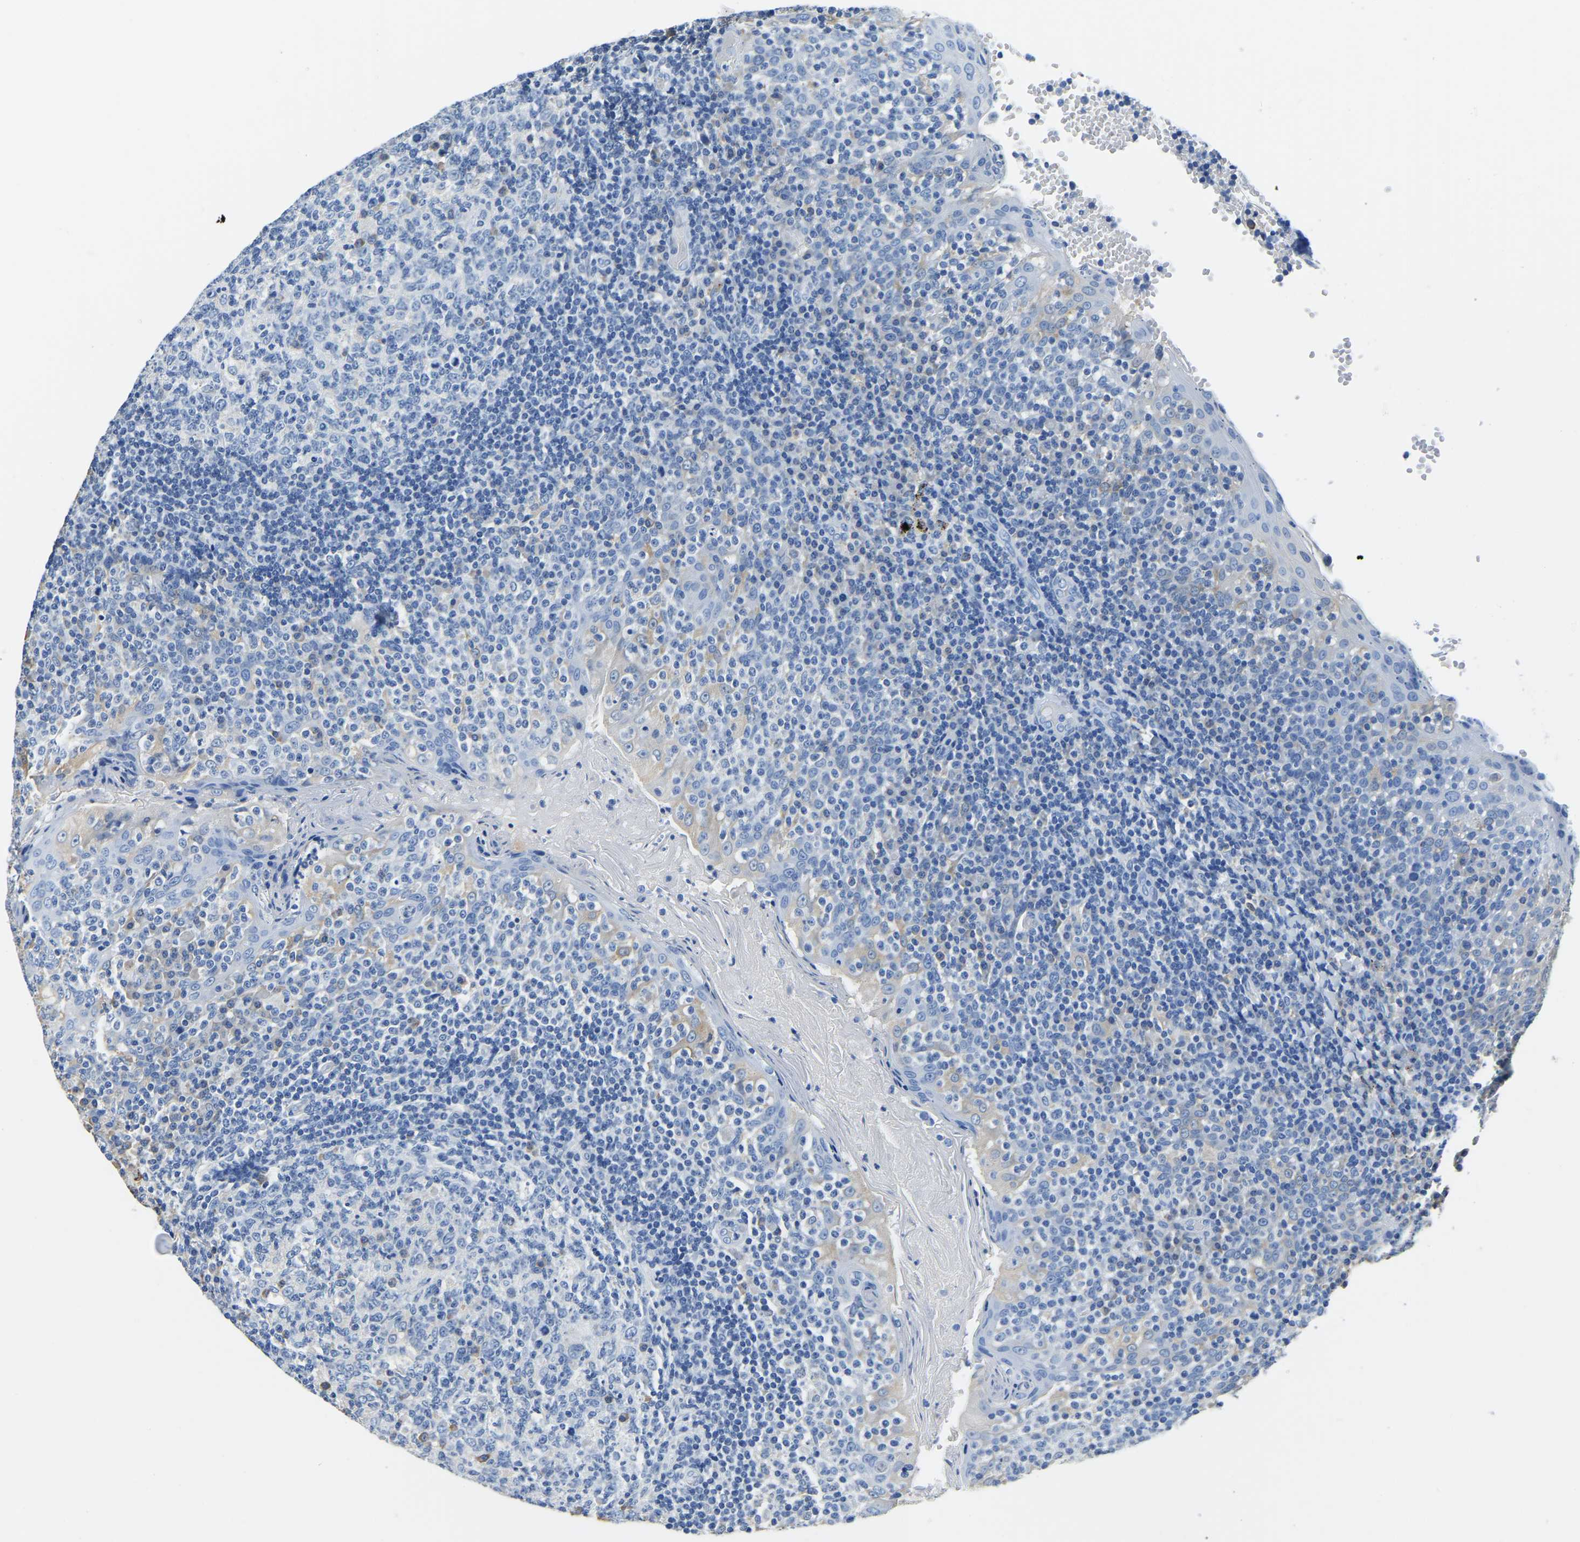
{"staining": {"intensity": "negative", "quantity": "none", "location": "none"}, "tissue": "tonsil", "cell_type": "Germinal center cells", "image_type": "normal", "snomed": [{"axis": "morphology", "description": "Normal tissue, NOS"}, {"axis": "topography", "description": "Tonsil"}], "caption": "Immunohistochemical staining of benign human tonsil reveals no significant positivity in germinal center cells.", "gene": "ZDHHC13", "patient": {"sex": "female", "age": 19}}